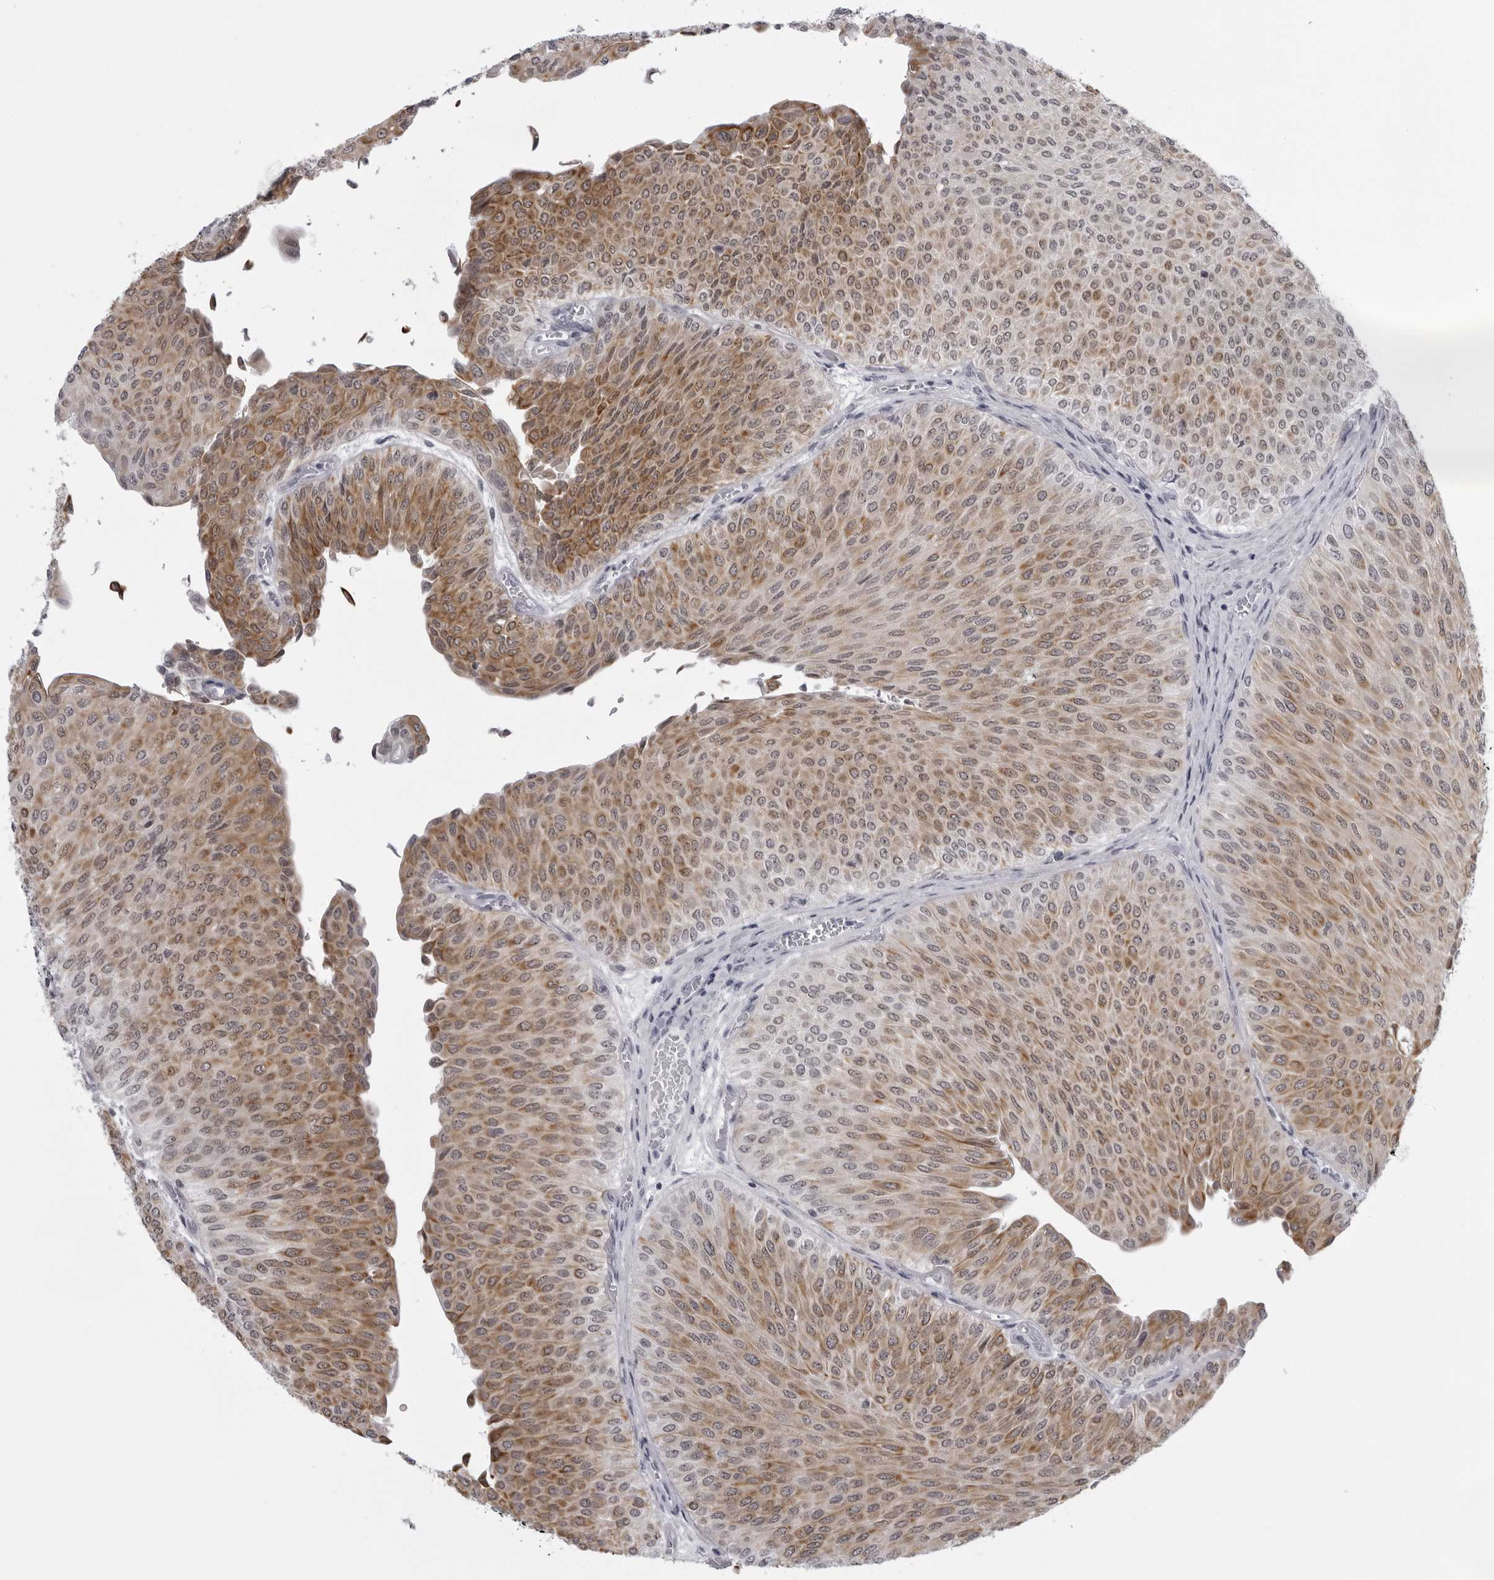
{"staining": {"intensity": "moderate", "quantity": ">75%", "location": "cytoplasmic/membranous"}, "tissue": "urothelial cancer", "cell_type": "Tumor cells", "image_type": "cancer", "snomed": [{"axis": "morphology", "description": "Urothelial carcinoma, Low grade"}, {"axis": "topography", "description": "Urinary bladder"}], "caption": "Urothelial cancer stained for a protein (brown) displays moderate cytoplasmic/membranous positive staining in about >75% of tumor cells.", "gene": "UROD", "patient": {"sex": "male", "age": 78}}